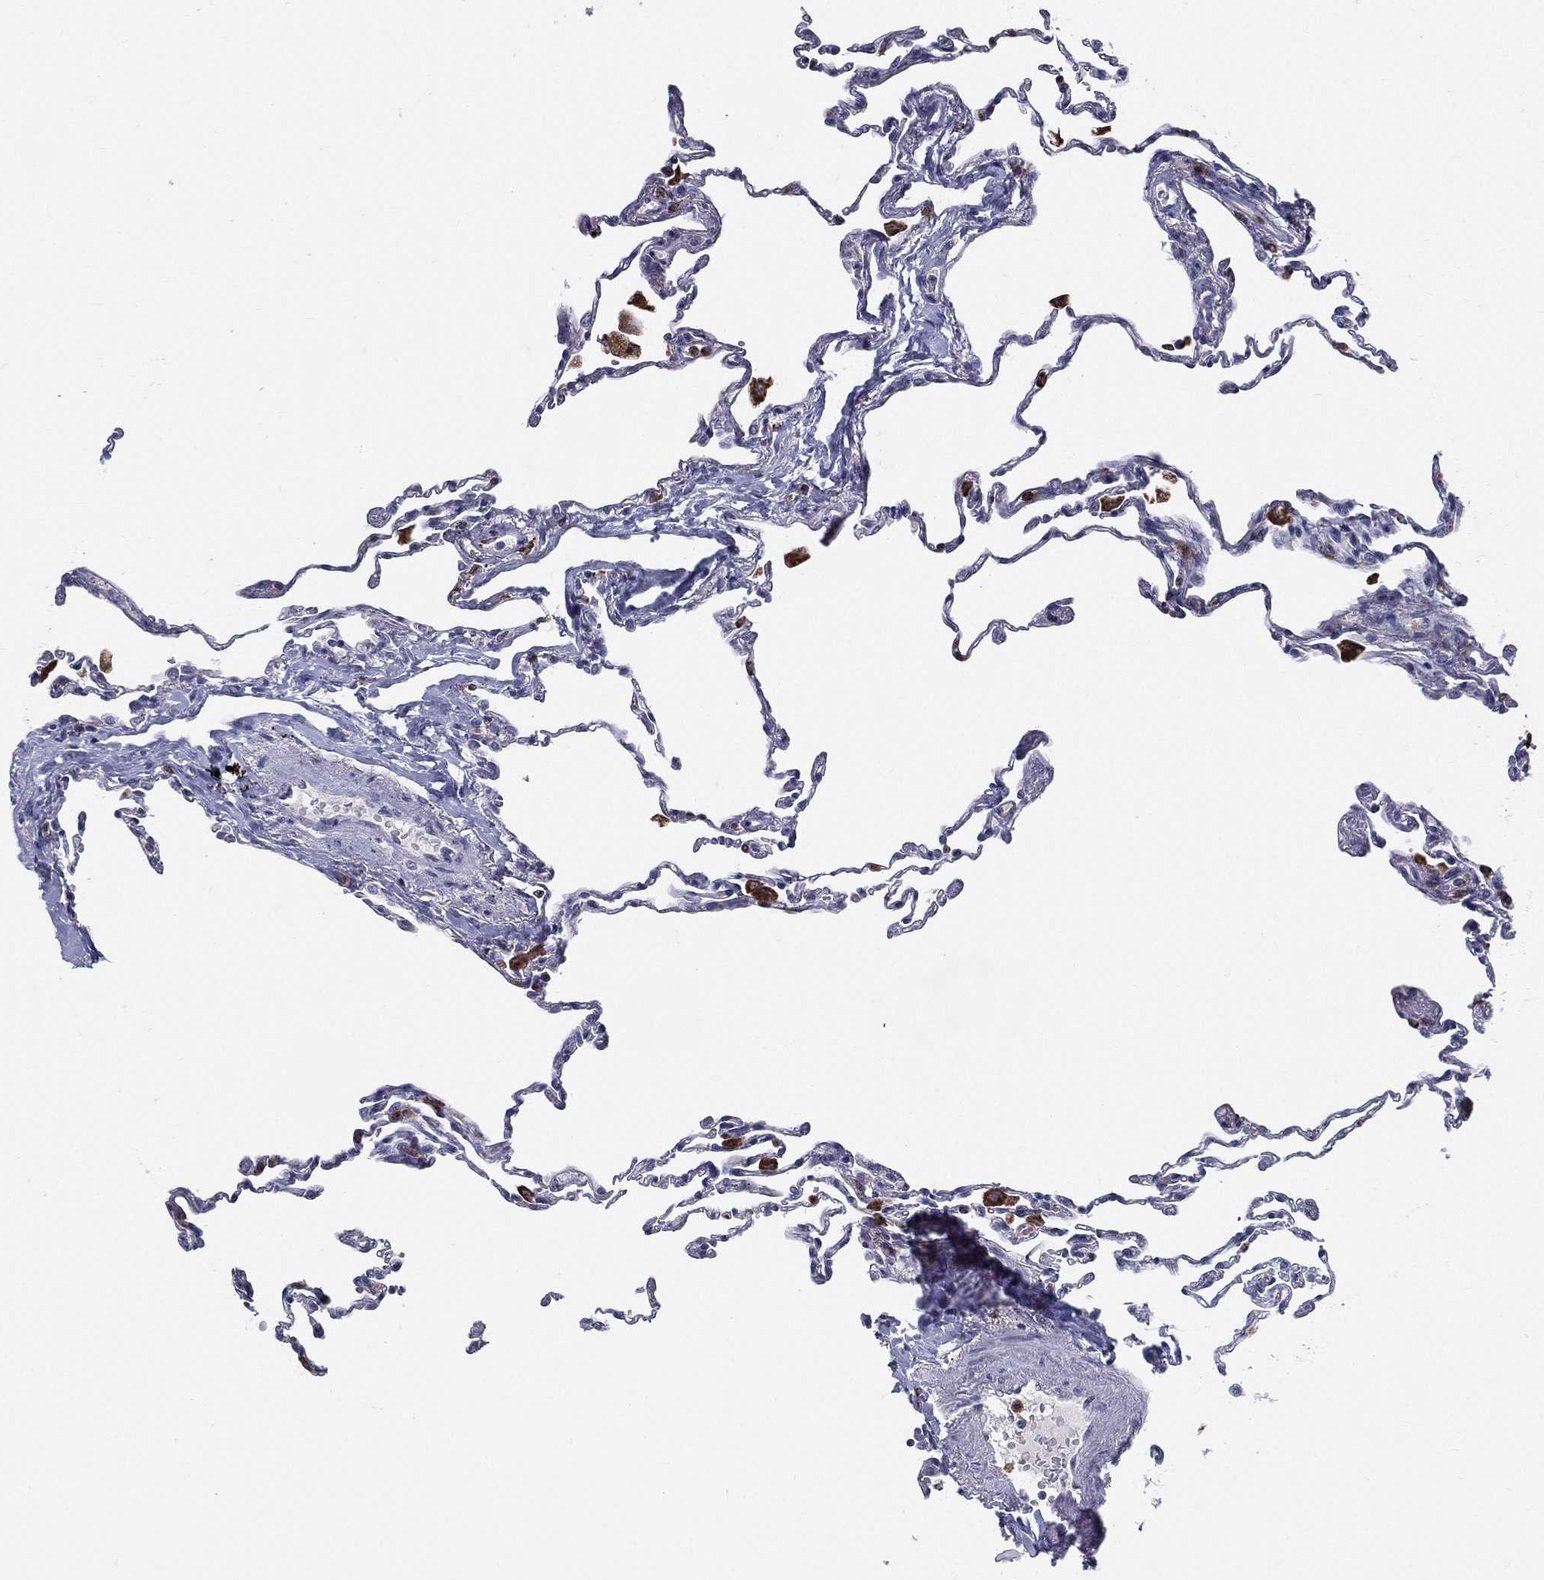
{"staining": {"intensity": "negative", "quantity": "none", "location": "none"}, "tissue": "lung", "cell_type": "Alveolar cells", "image_type": "normal", "snomed": [{"axis": "morphology", "description": "Normal tissue, NOS"}, {"axis": "topography", "description": "Lung"}], "caption": "An IHC micrograph of normal lung is shown. There is no staining in alveolar cells of lung.", "gene": "EVI2B", "patient": {"sex": "female", "age": 57}}